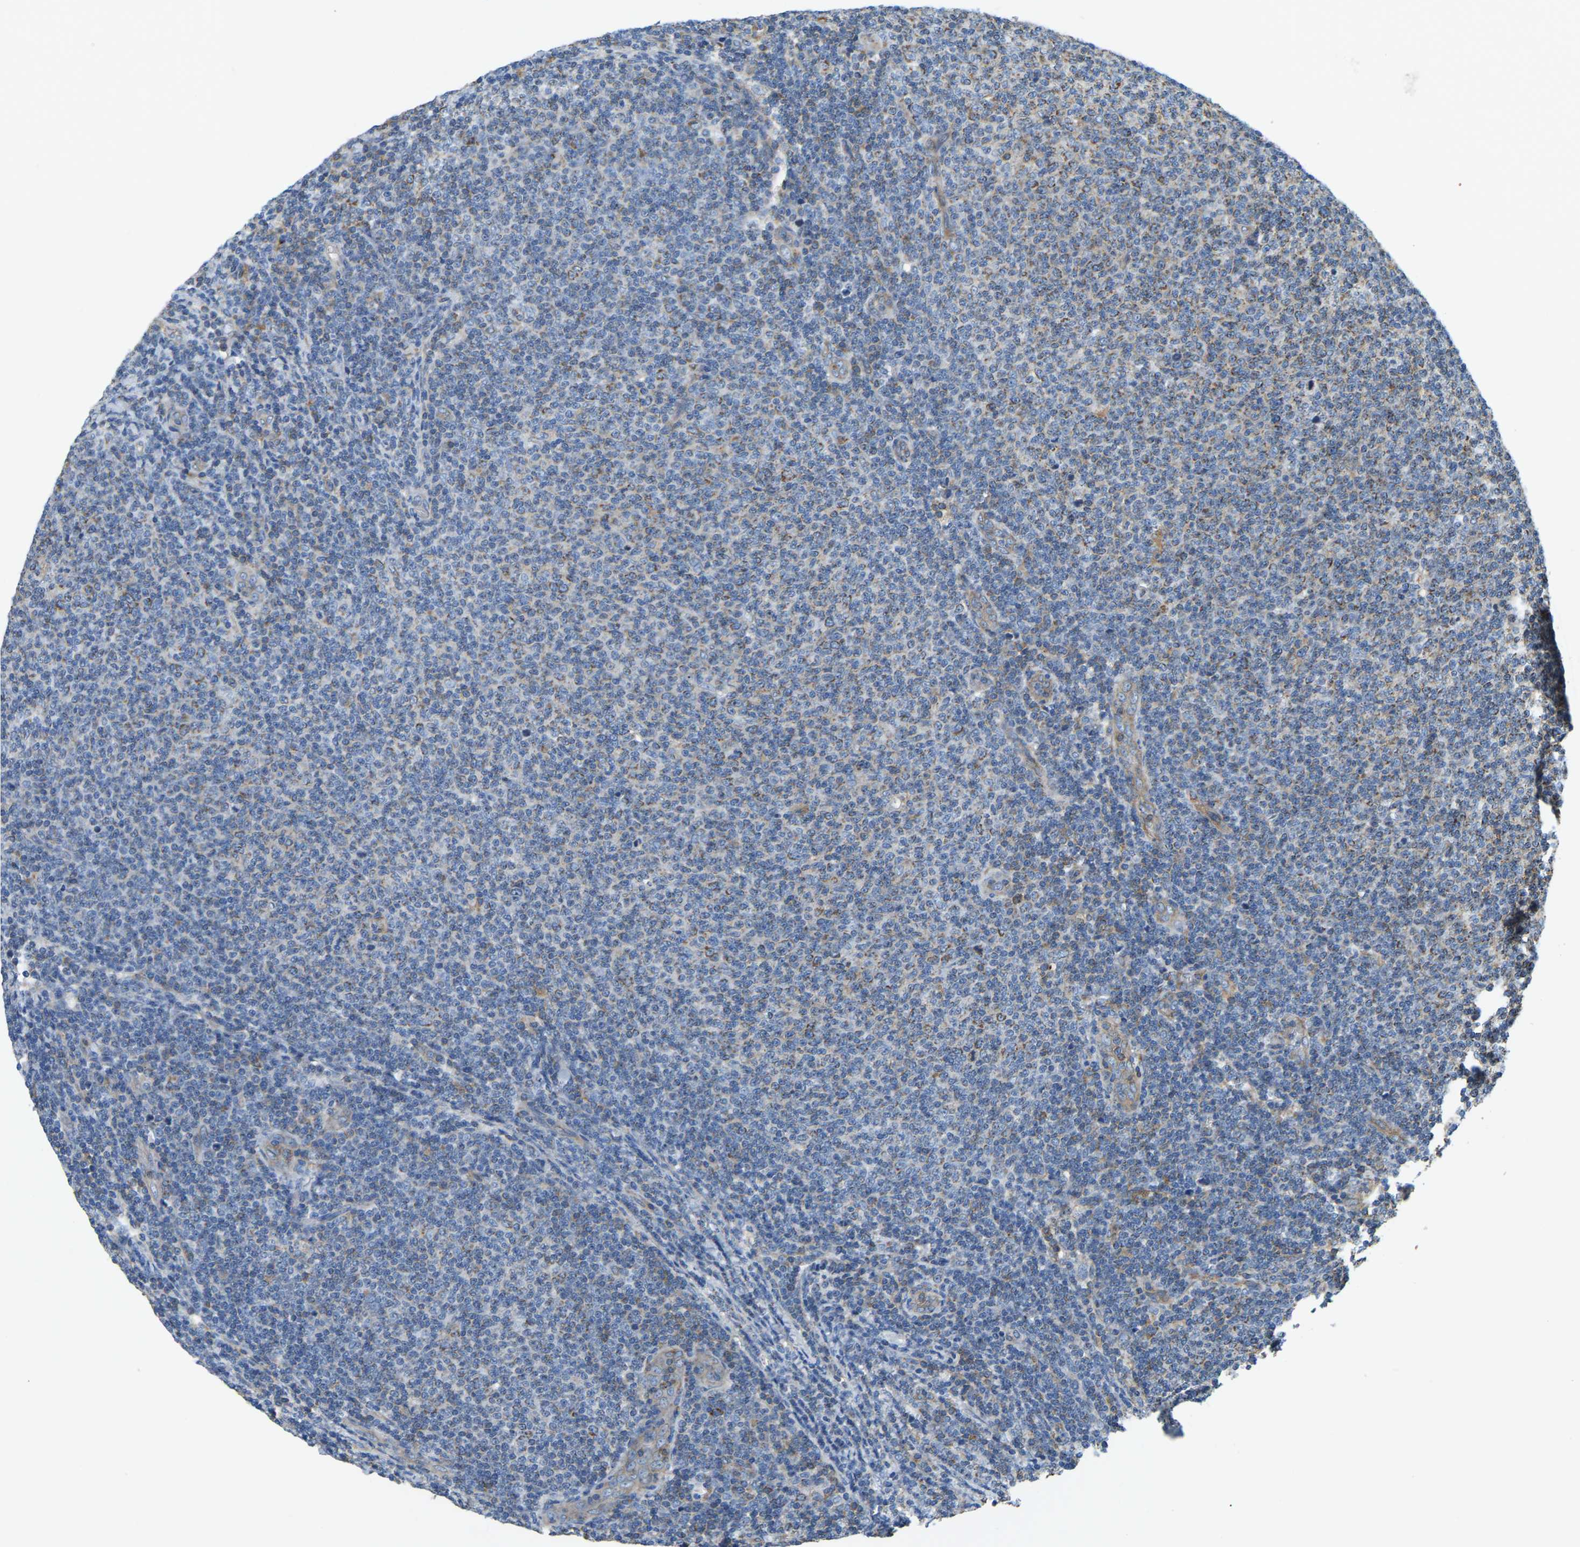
{"staining": {"intensity": "moderate", "quantity": "<25%", "location": "cytoplasmic/membranous"}, "tissue": "lymphoma", "cell_type": "Tumor cells", "image_type": "cancer", "snomed": [{"axis": "morphology", "description": "Malignant lymphoma, non-Hodgkin's type, Low grade"}, {"axis": "topography", "description": "Lymph node"}], "caption": "This is a histology image of IHC staining of lymphoma, which shows moderate positivity in the cytoplasmic/membranous of tumor cells.", "gene": "AHNAK", "patient": {"sex": "male", "age": 66}}